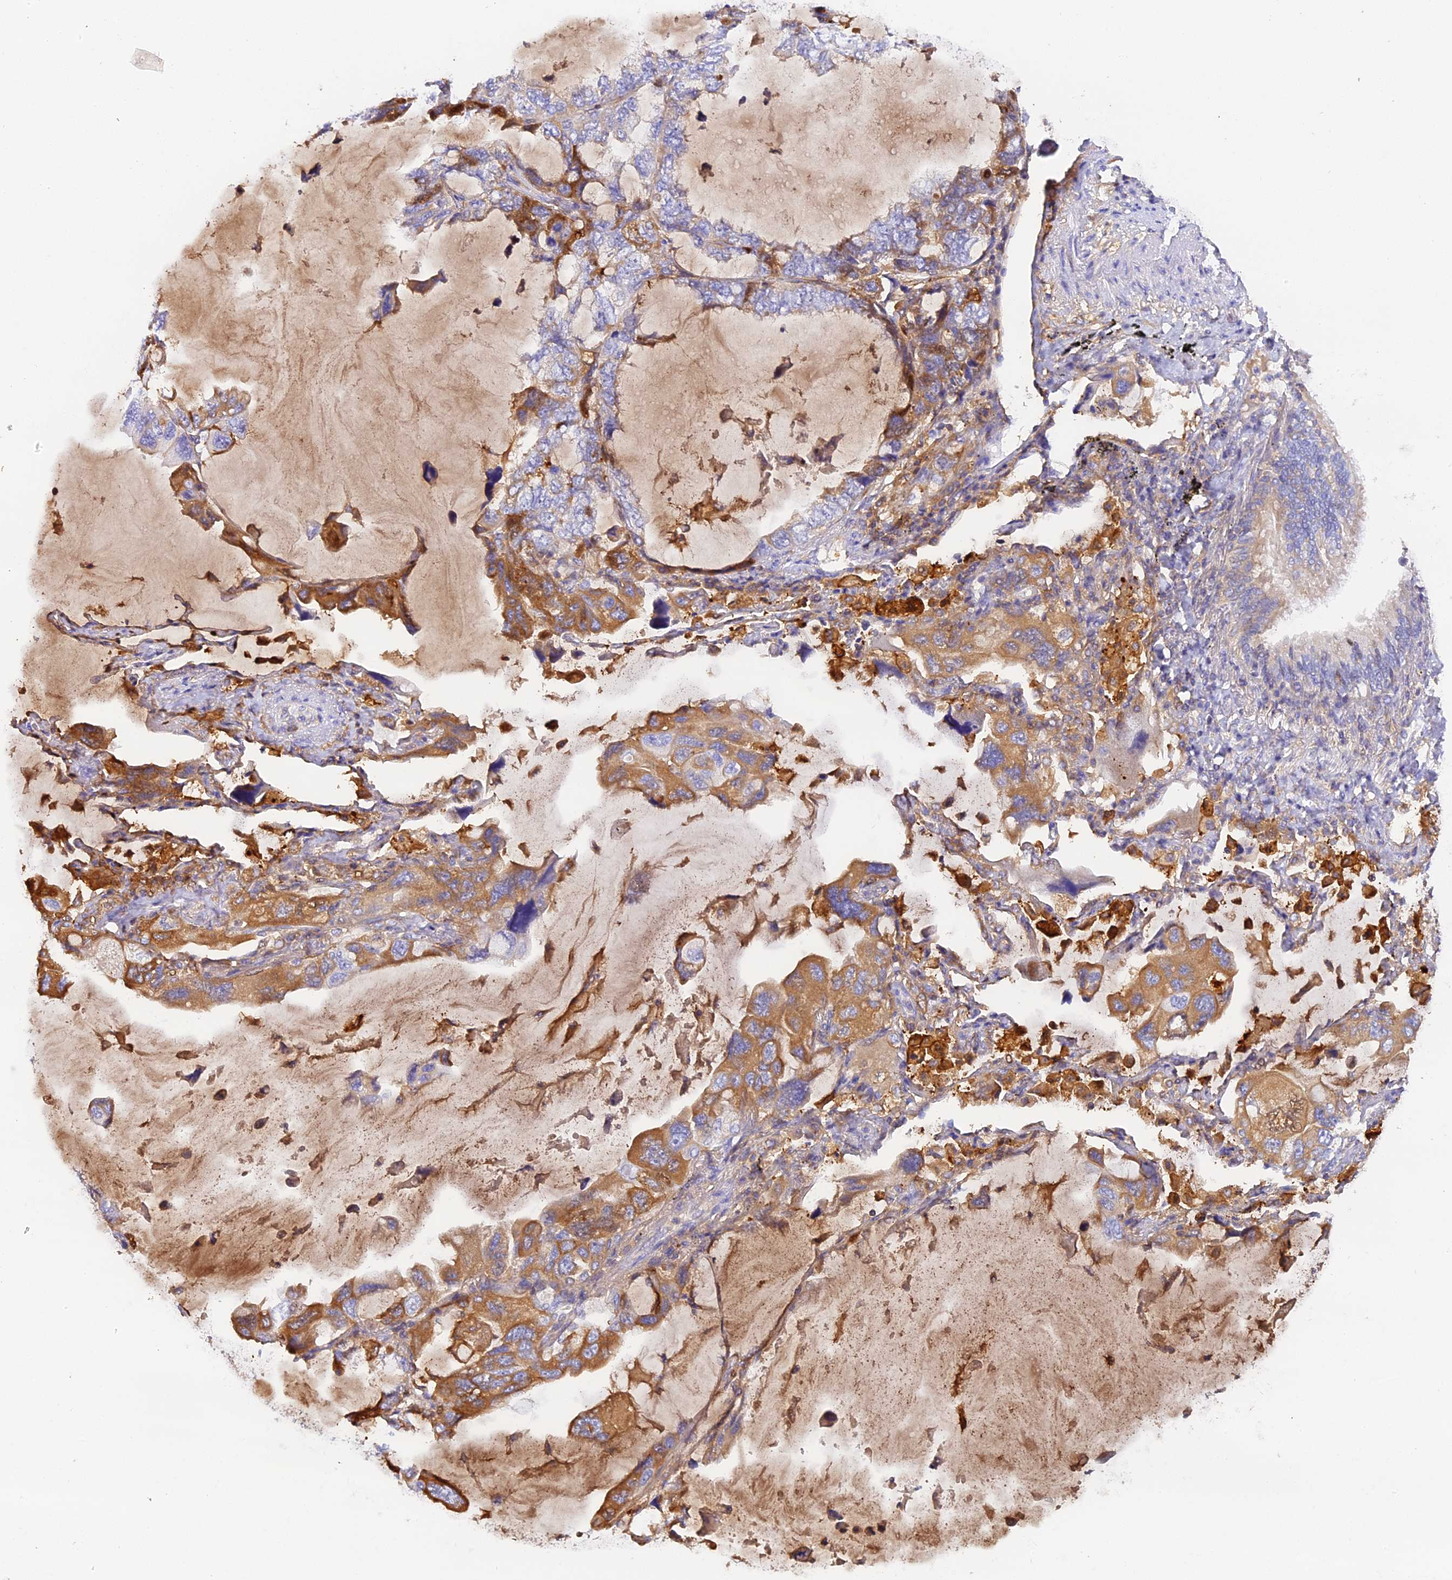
{"staining": {"intensity": "moderate", "quantity": "25%-75%", "location": "cytoplasmic/membranous"}, "tissue": "lung cancer", "cell_type": "Tumor cells", "image_type": "cancer", "snomed": [{"axis": "morphology", "description": "Squamous cell carcinoma, NOS"}, {"axis": "topography", "description": "Lung"}], "caption": "IHC (DAB (3,3'-diaminobenzidine)) staining of lung squamous cell carcinoma displays moderate cytoplasmic/membranous protein staining in about 25%-75% of tumor cells. (DAB = brown stain, brightfield microscopy at high magnification).", "gene": "KATNB1", "patient": {"sex": "female", "age": 73}}